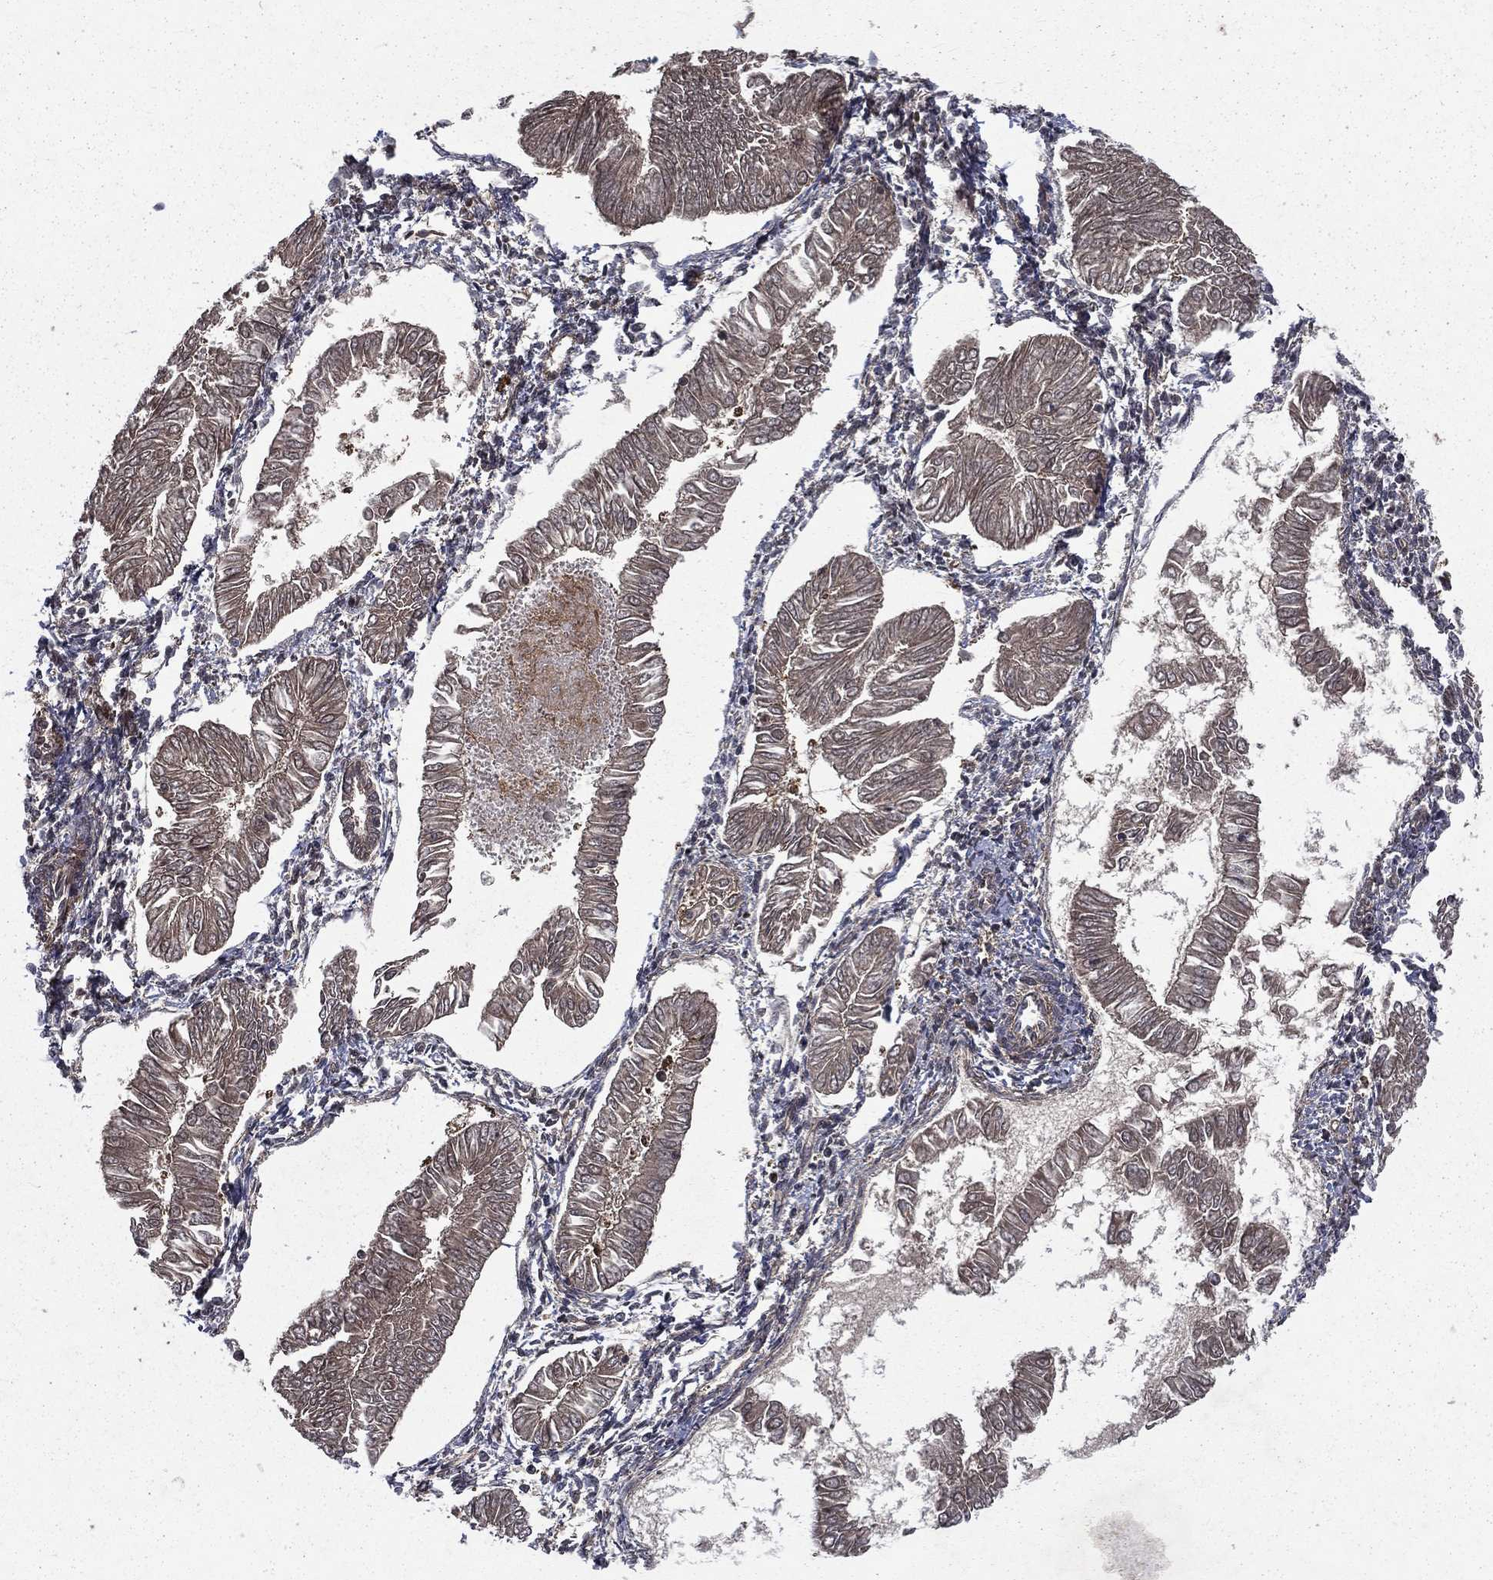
{"staining": {"intensity": "negative", "quantity": "none", "location": "none"}, "tissue": "endometrial cancer", "cell_type": "Tumor cells", "image_type": "cancer", "snomed": [{"axis": "morphology", "description": "Adenocarcinoma, NOS"}, {"axis": "topography", "description": "Endometrium"}], "caption": "Tumor cells show no significant expression in endometrial adenocarcinoma. (DAB immunohistochemistry with hematoxylin counter stain).", "gene": "FGD1", "patient": {"sex": "female", "age": 53}}